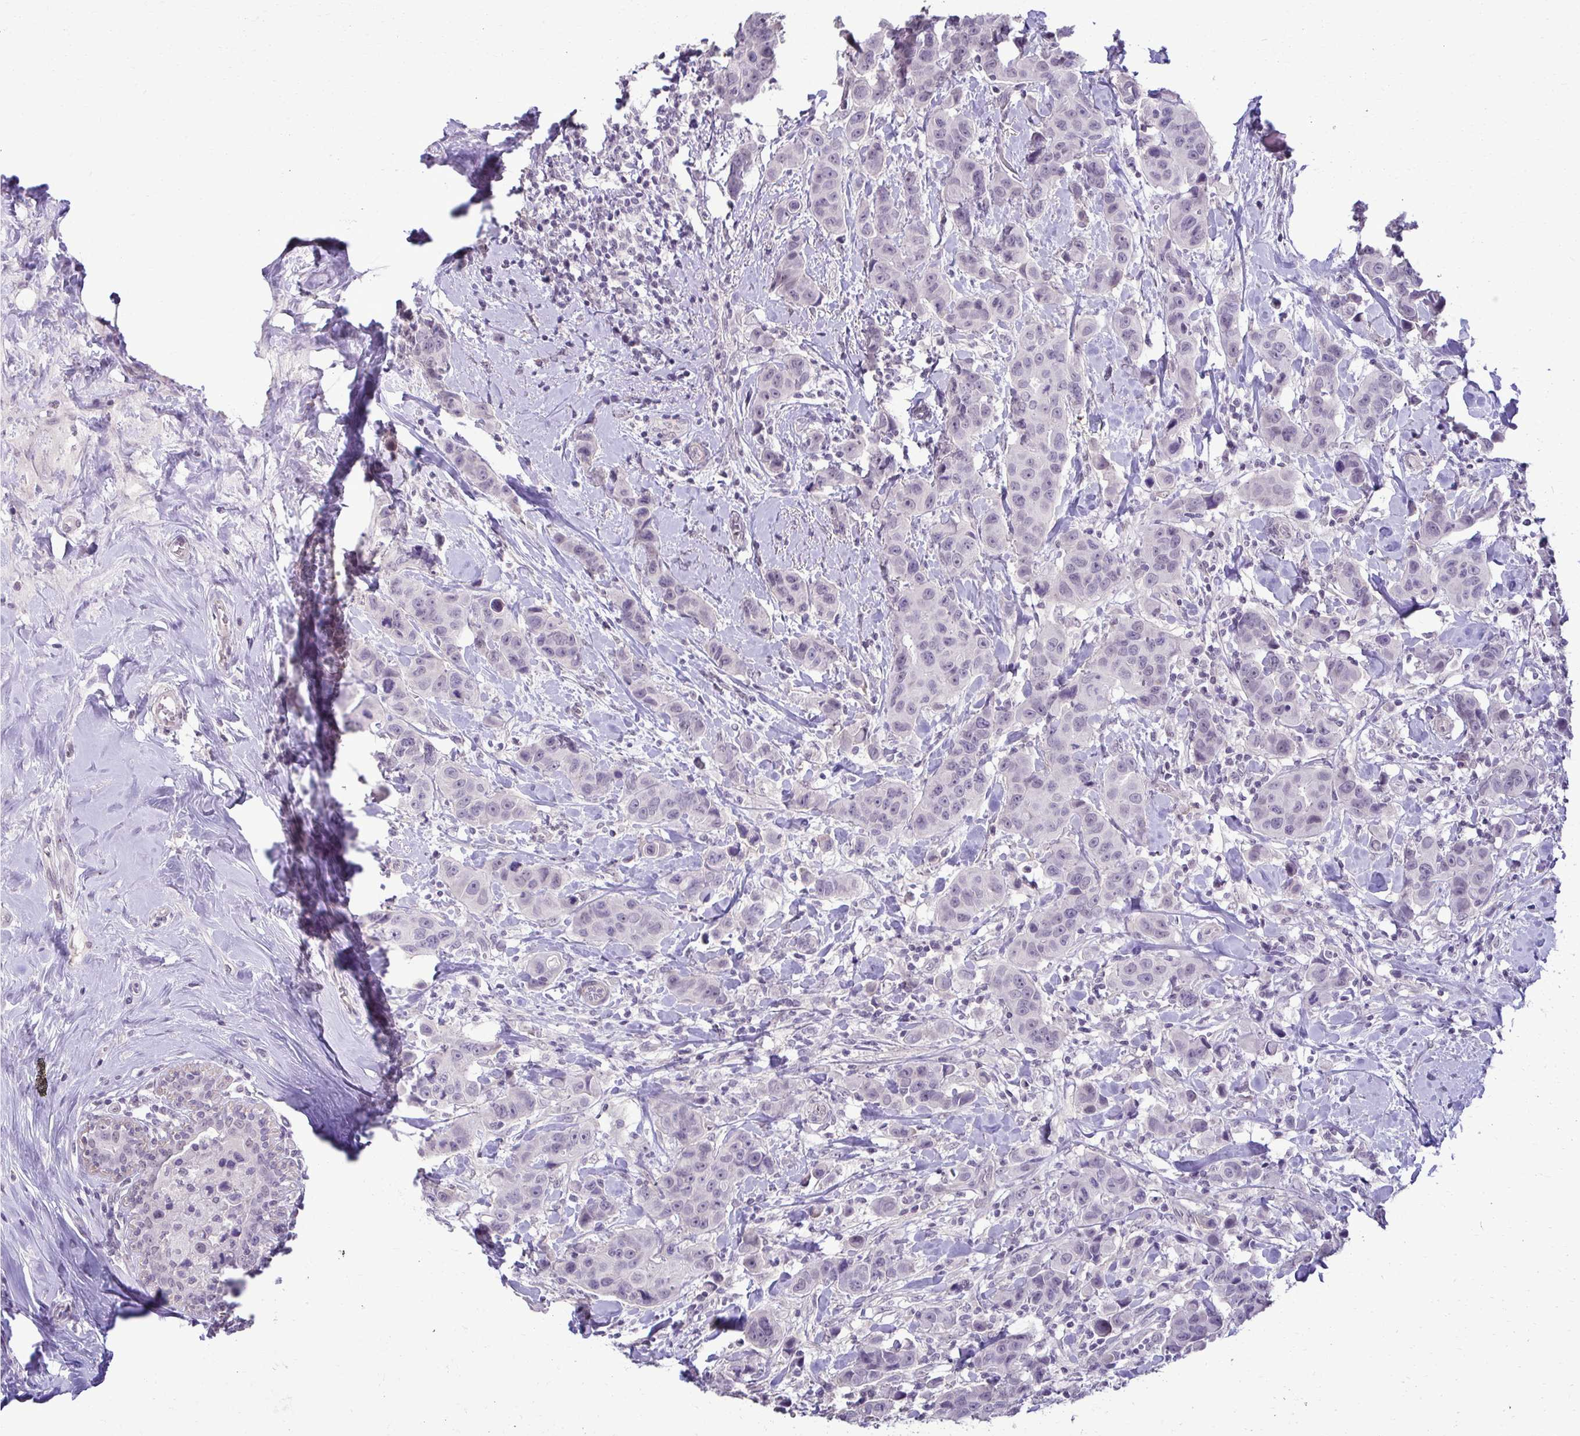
{"staining": {"intensity": "negative", "quantity": "none", "location": "none"}, "tissue": "breast cancer", "cell_type": "Tumor cells", "image_type": "cancer", "snomed": [{"axis": "morphology", "description": "Duct carcinoma"}, {"axis": "topography", "description": "Breast"}], "caption": "Protein analysis of breast infiltrating ductal carcinoma reveals no significant expression in tumor cells.", "gene": "SLC30A3", "patient": {"sex": "female", "age": 24}}